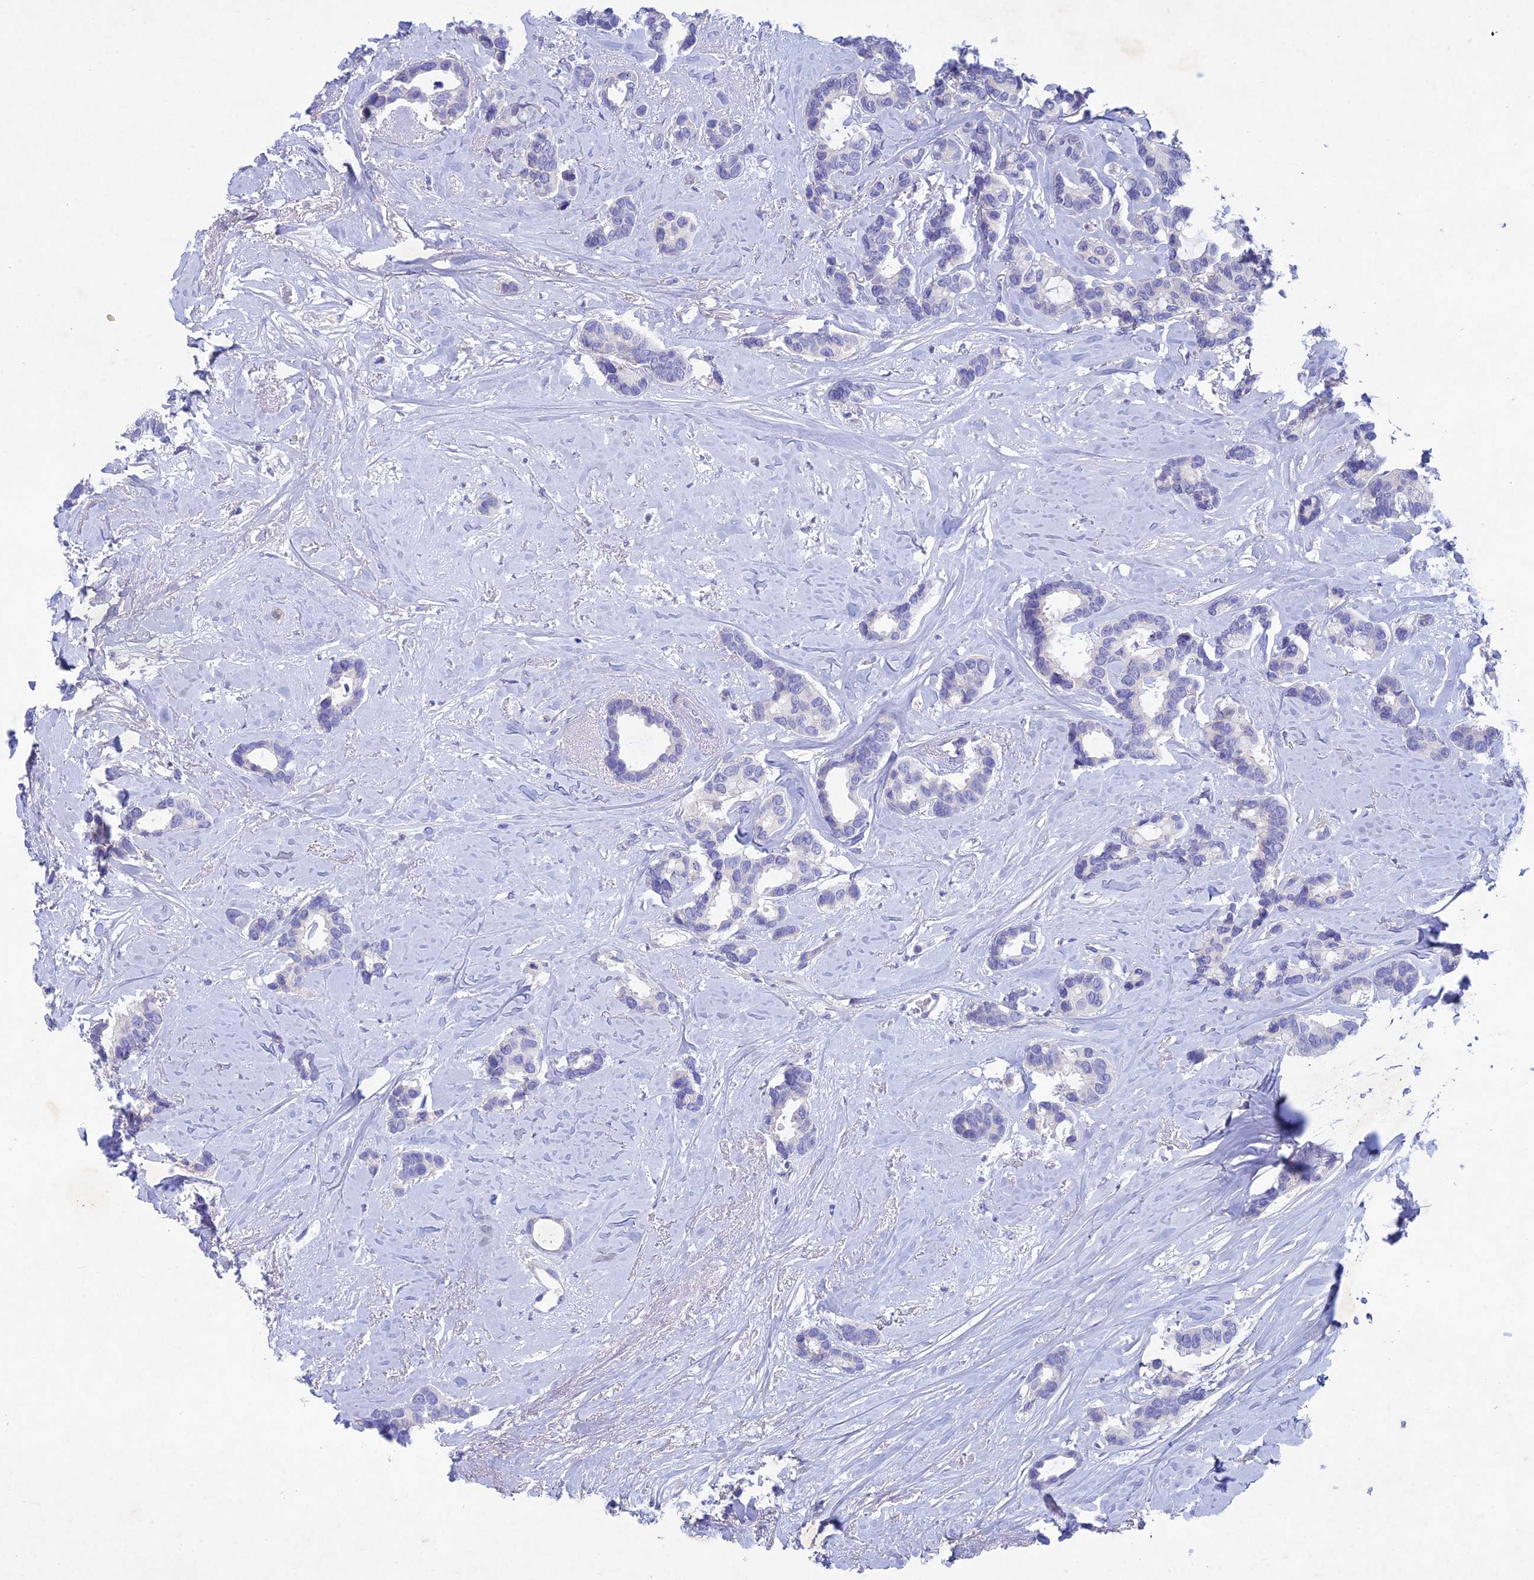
{"staining": {"intensity": "negative", "quantity": "none", "location": "none"}, "tissue": "breast cancer", "cell_type": "Tumor cells", "image_type": "cancer", "snomed": [{"axis": "morphology", "description": "Duct carcinoma"}, {"axis": "topography", "description": "Breast"}], "caption": "Human breast cancer stained for a protein using immunohistochemistry (IHC) displays no positivity in tumor cells.", "gene": "BTBD19", "patient": {"sex": "female", "age": 87}}